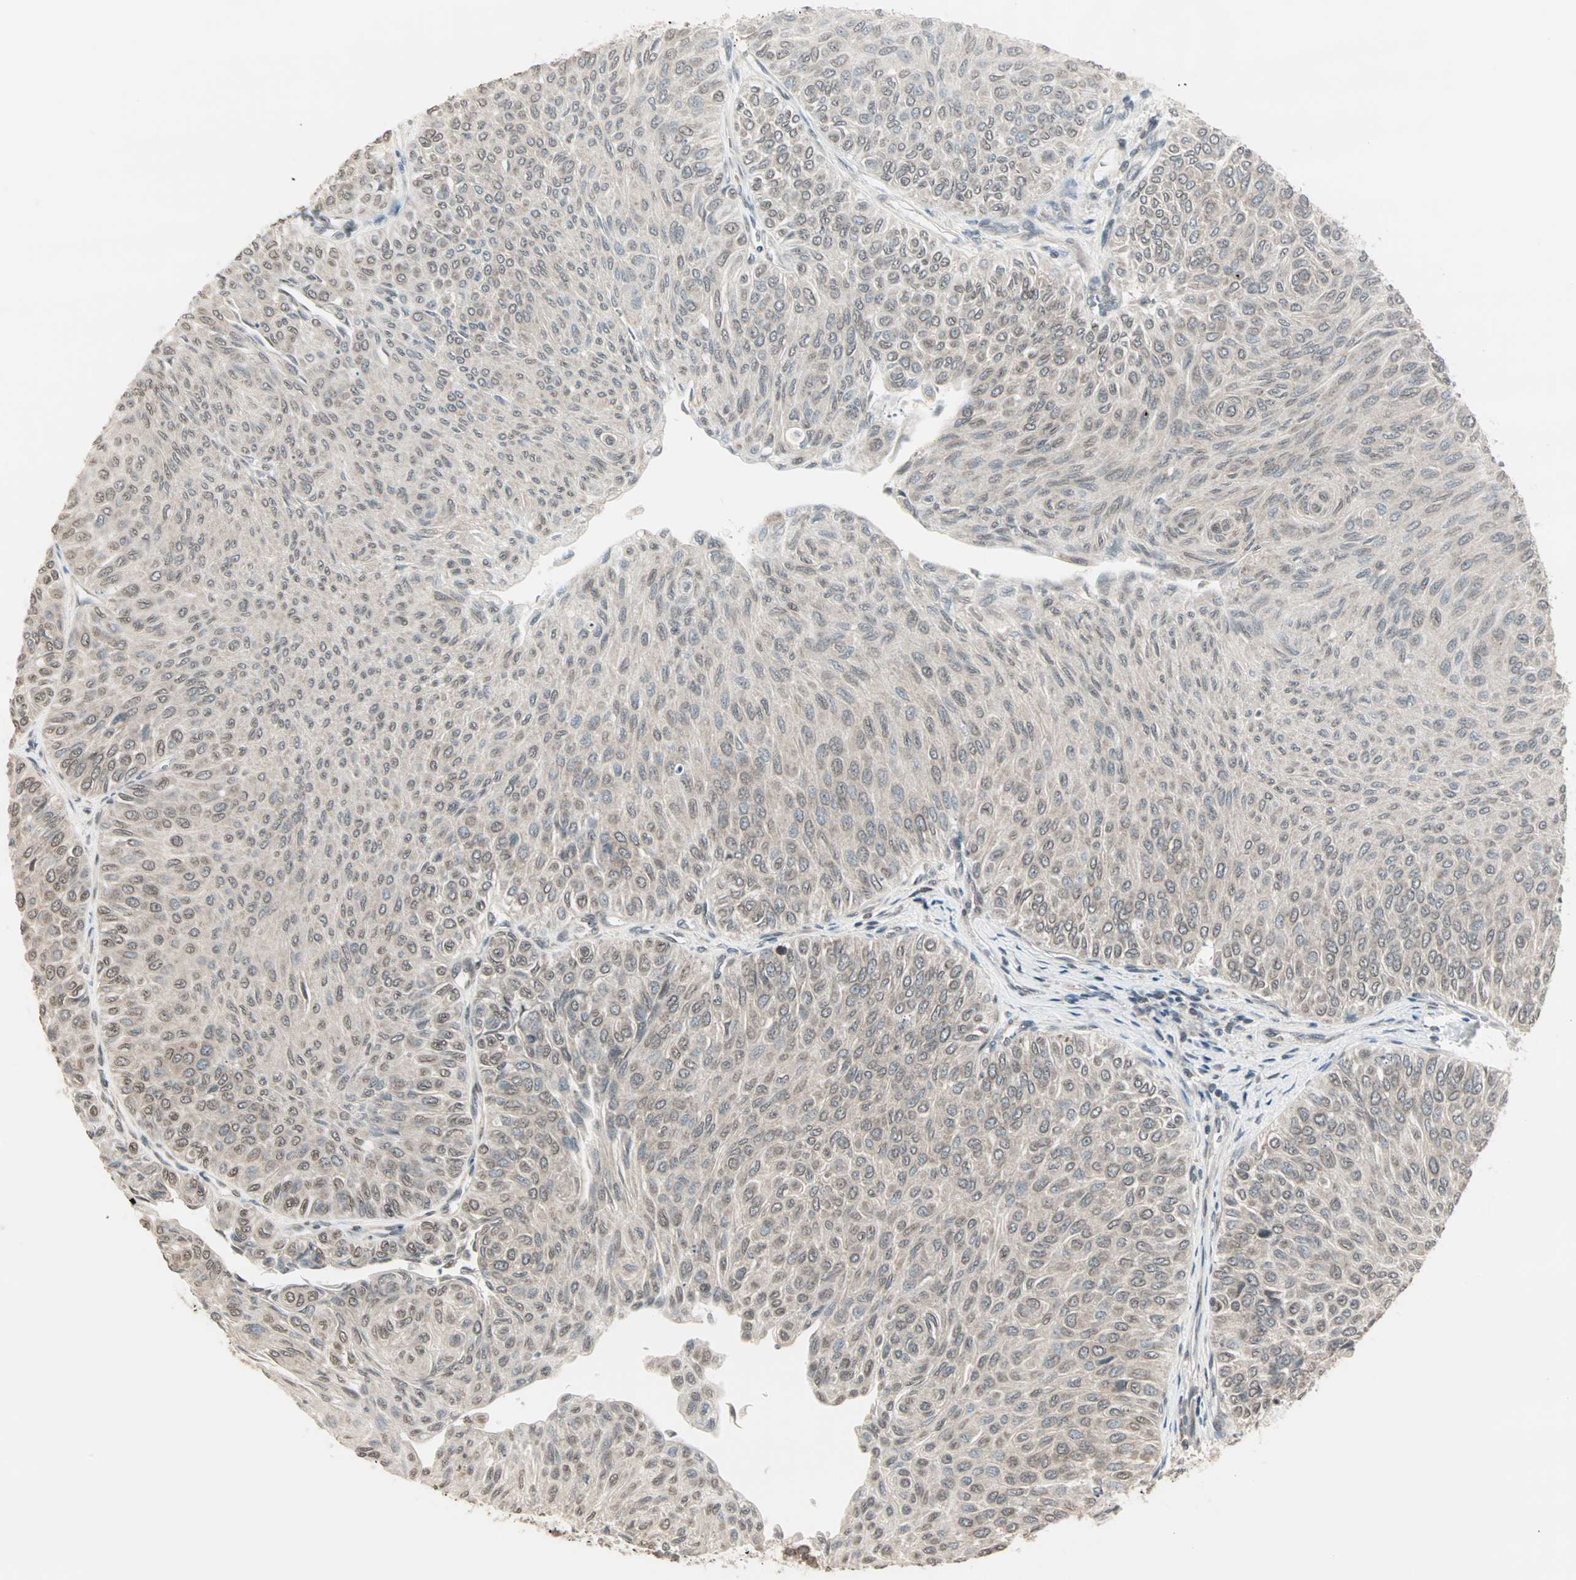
{"staining": {"intensity": "weak", "quantity": "<25%", "location": "cytoplasmic/membranous,nuclear"}, "tissue": "urothelial cancer", "cell_type": "Tumor cells", "image_type": "cancer", "snomed": [{"axis": "morphology", "description": "Urothelial carcinoma, Low grade"}, {"axis": "topography", "description": "Urinary bladder"}], "caption": "Tumor cells are negative for protein expression in human low-grade urothelial carcinoma. (DAB (3,3'-diaminobenzidine) immunohistochemistry (IHC) visualized using brightfield microscopy, high magnification).", "gene": "CBLC", "patient": {"sex": "male", "age": 78}}